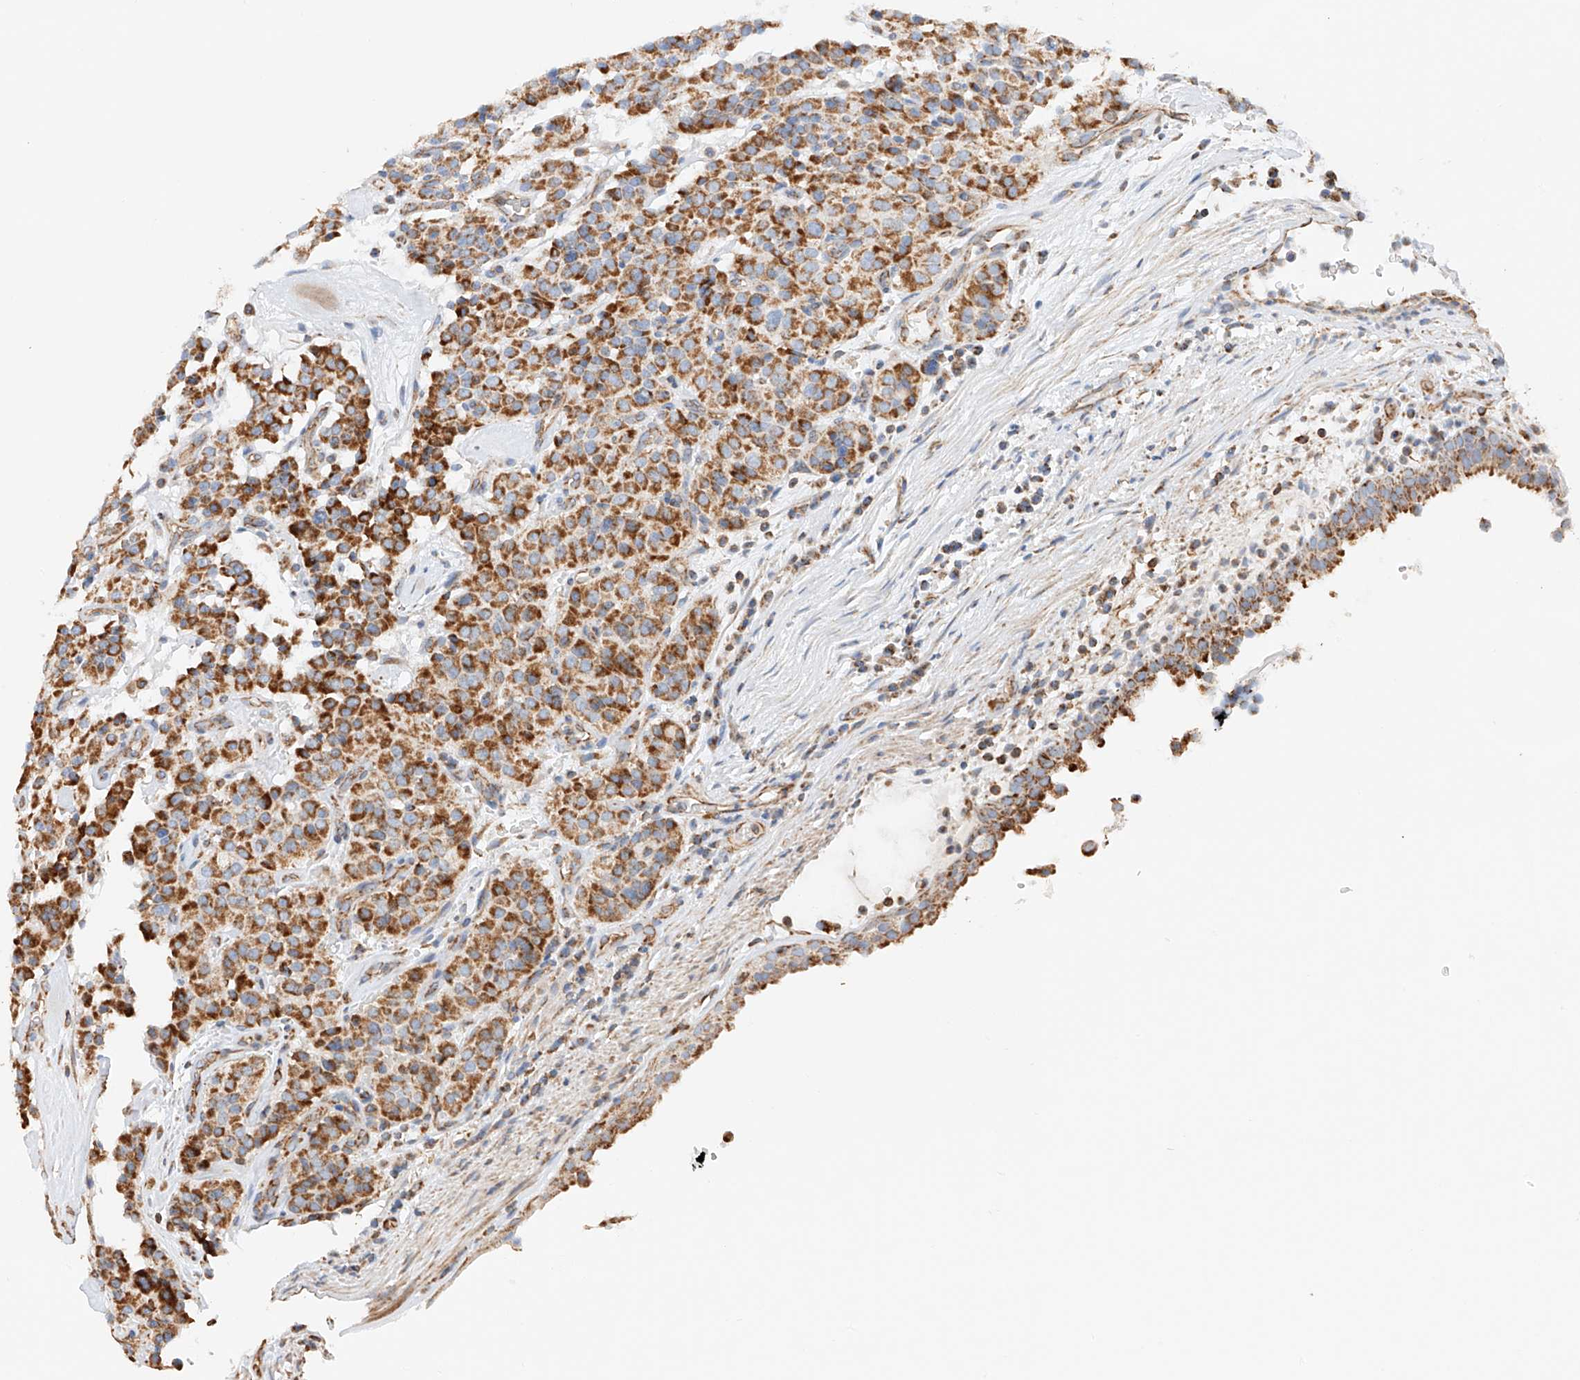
{"staining": {"intensity": "moderate", "quantity": ">75%", "location": "cytoplasmic/membranous"}, "tissue": "carcinoid", "cell_type": "Tumor cells", "image_type": "cancer", "snomed": [{"axis": "morphology", "description": "Carcinoid, malignant, NOS"}, {"axis": "topography", "description": "Lung"}], "caption": "IHC histopathology image of neoplastic tissue: human carcinoid stained using immunohistochemistry (IHC) shows medium levels of moderate protein expression localized specifically in the cytoplasmic/membranous of tumor cells, appearing as a cytoplasmic/membranous brown color.", "gene": "NDUFV3", "patient": {"sex": "male", "age": 30}}